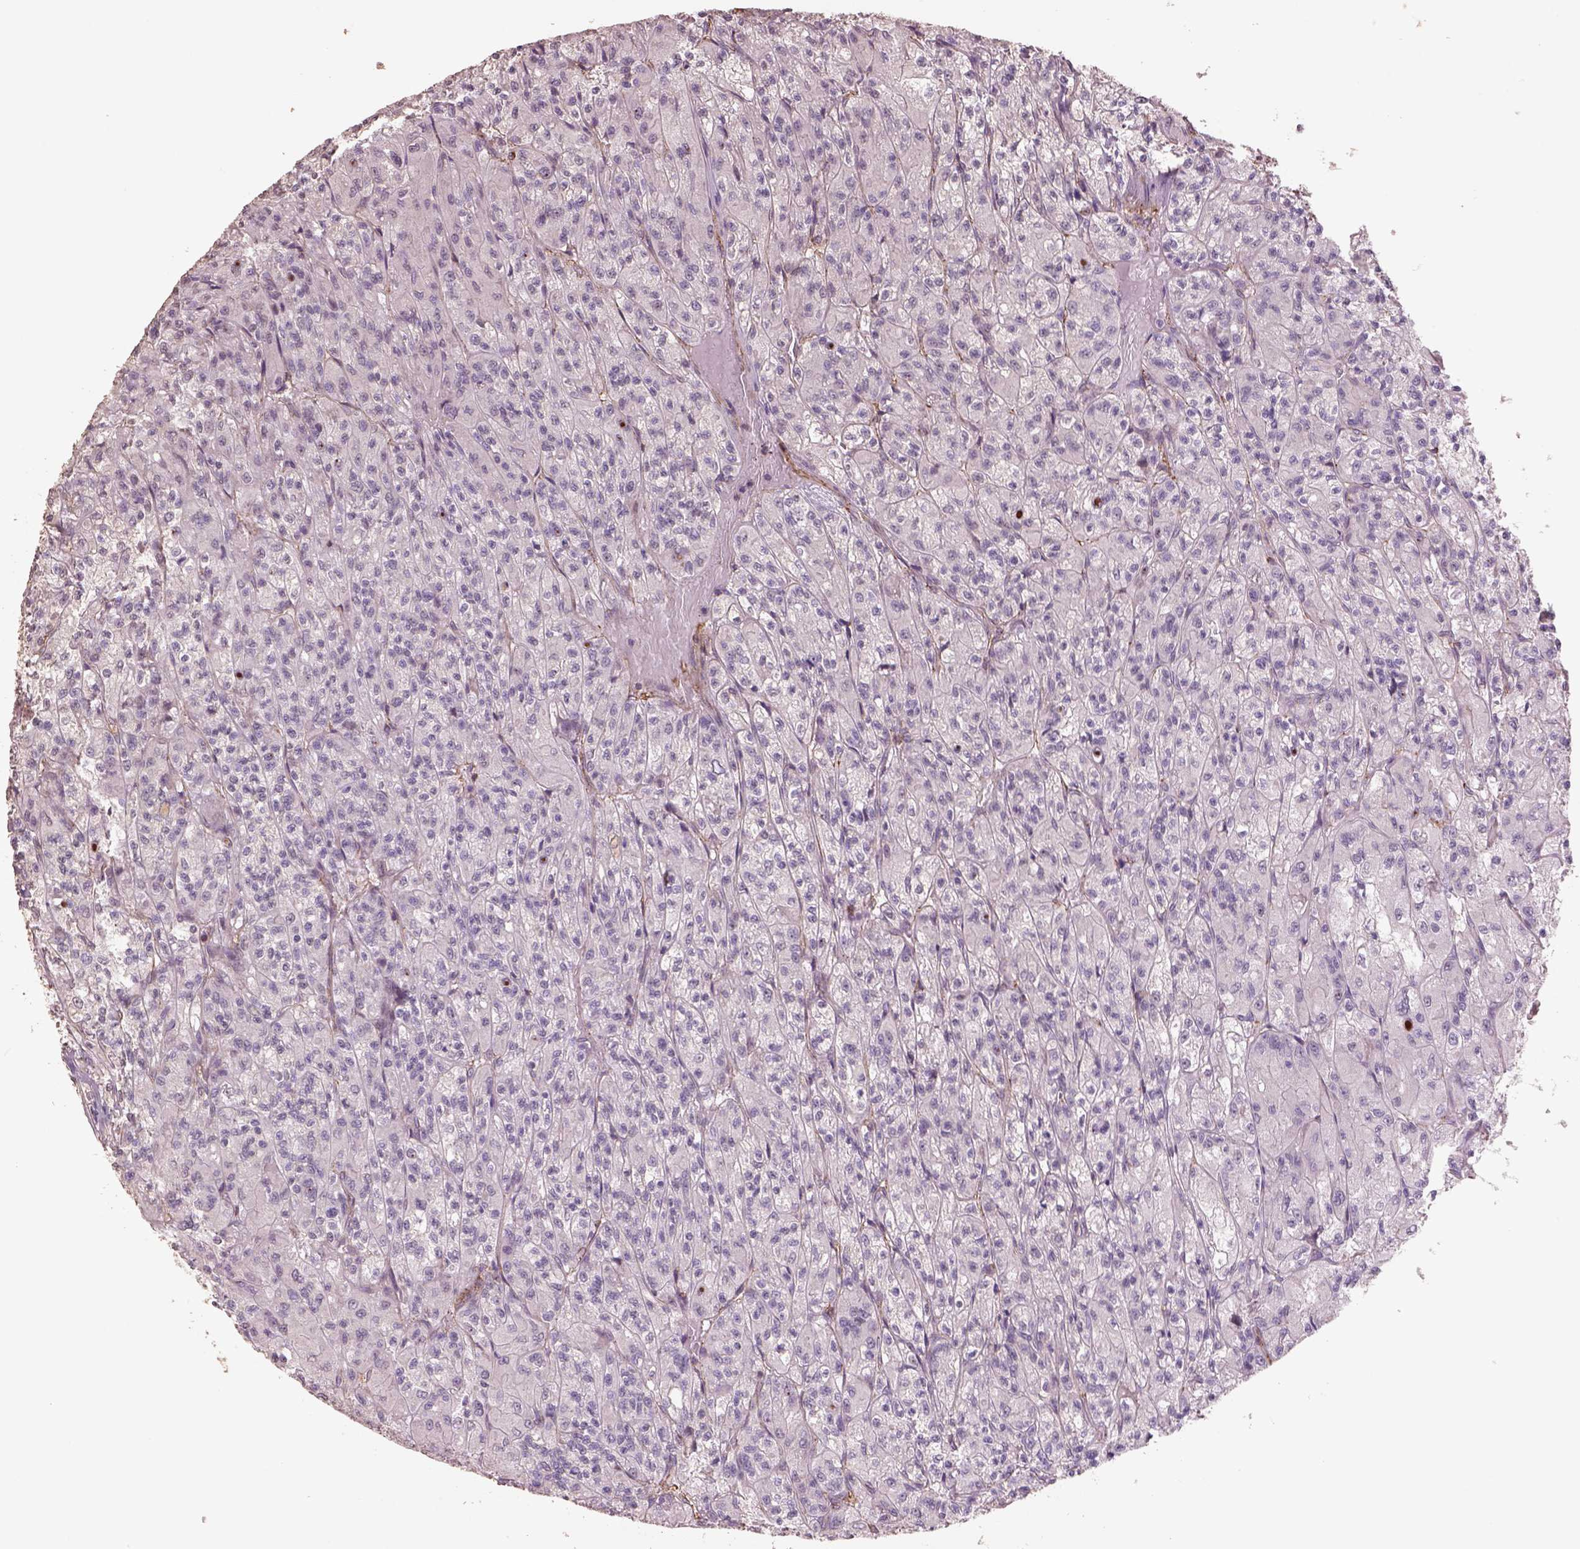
{"staining": {"intensity": "negative", "quantity": "none", "location": "none"}, "tissue": "renal cancer", "cell_type": "Tumor cells", "image_type": "cancer", "snomed": [{"axis": "morphology", "description": "Adenocarcinoma, NOS"}, {"axis": "topography", "description": "Kidney"}], "caption": "Tumor cells are negative for brown protein staining in renal cancer (adenocarcinoma). The staining was performed using DAB (3,3'-diaminobenzidine) to visualize the protein expression in brown, while the nuclei were stained in blue with hematoxylin (Magnification: 20x).", "gene": "LIN7A", "patient": {"sex": "female", "age": 70}}